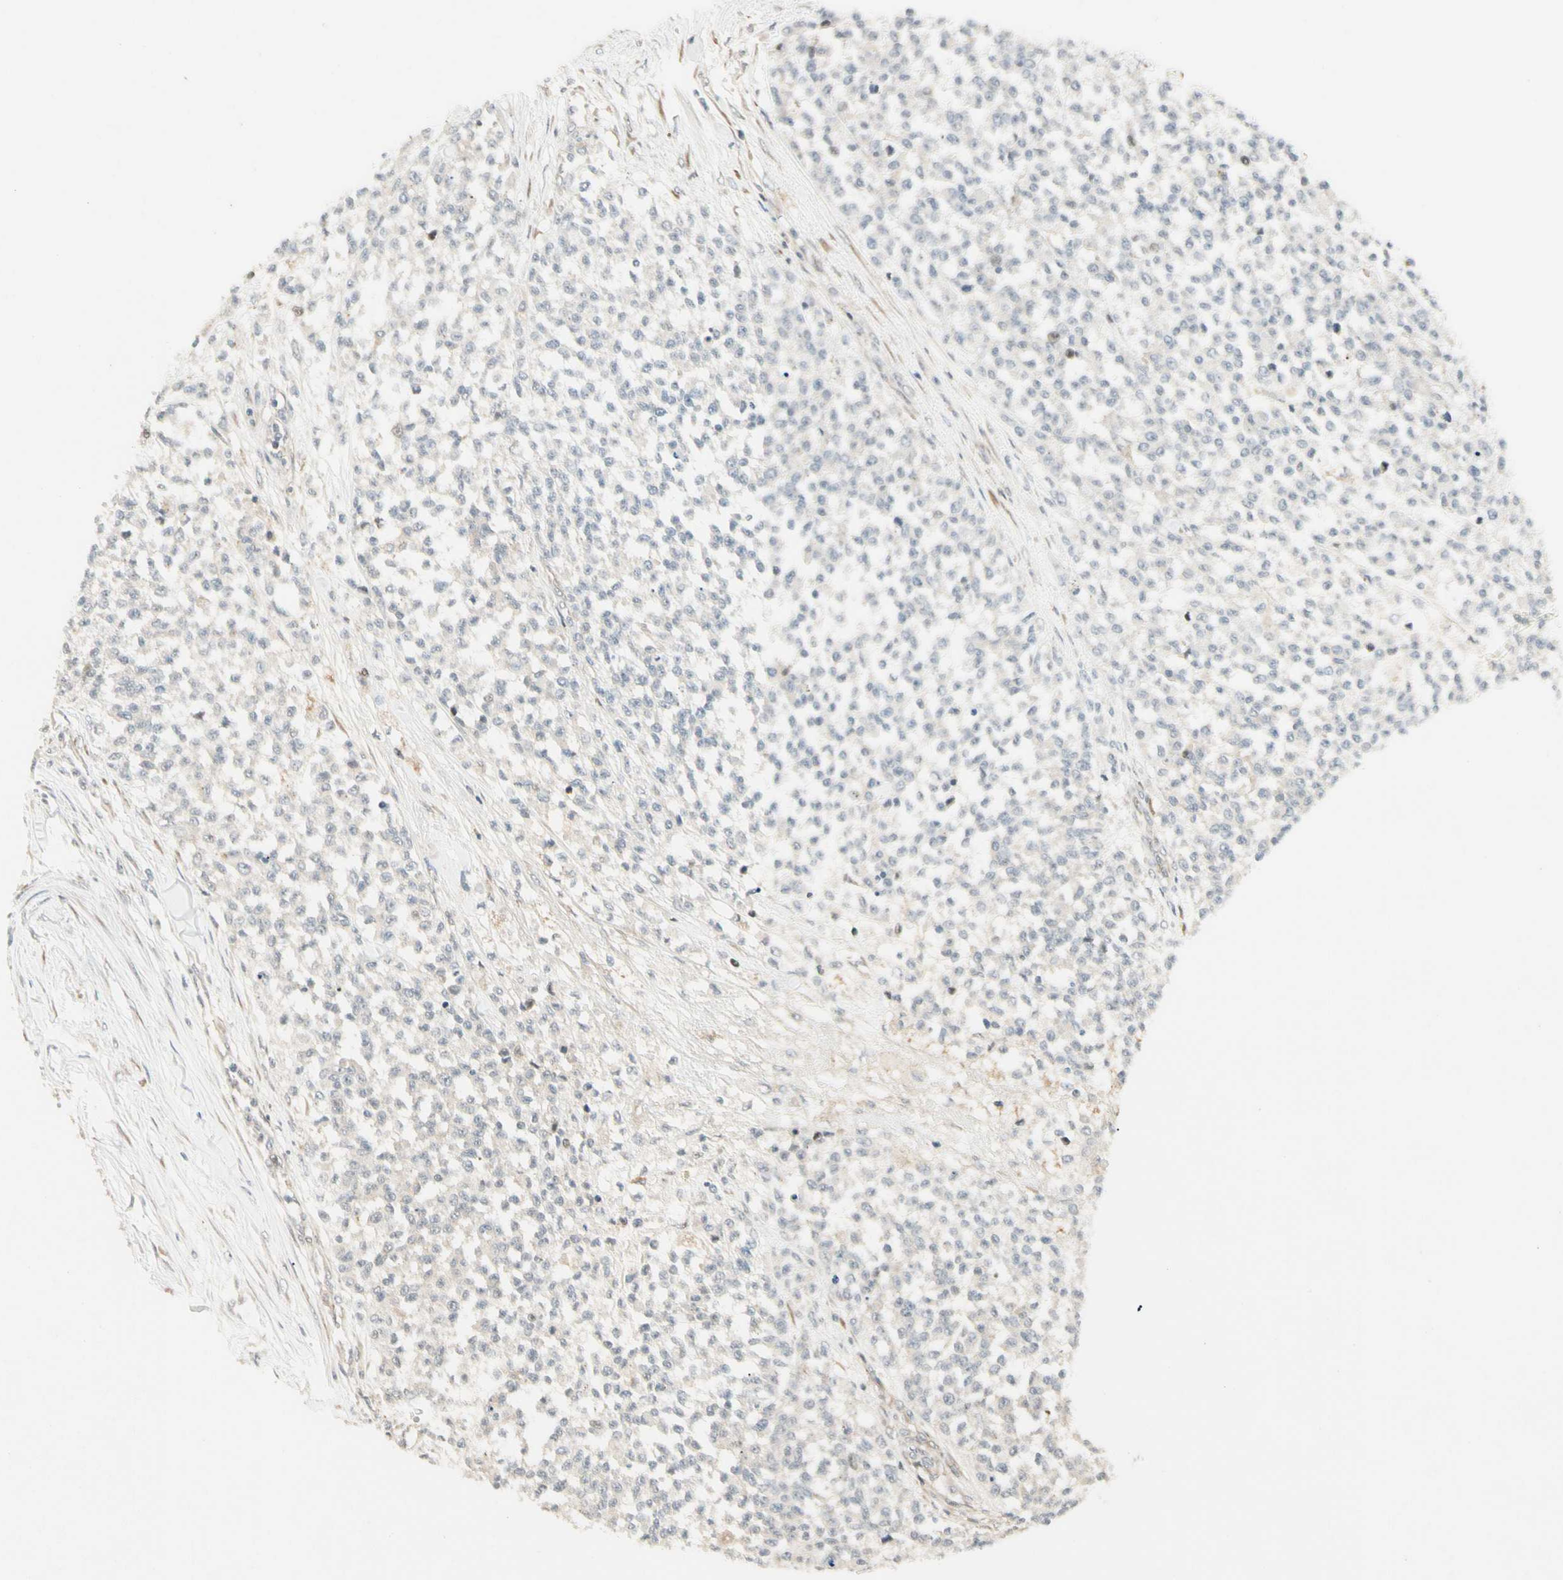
{"staining": {"intensity": "negative", "quantity": "none", "location": "none"}, "tissue": "testis cancer", "cell_type": "Tumor cells", "image_type": "cancer", "snomed": [{"axis": "morphology", "description": "Seminoma, NOS"}, {"axis": "topography", "description": "Testis"}], "caption": "This micrograph is of seminoma (testis) stained with immunohistochemistry (IHC) to label a protein in brown with the nuclei are counter-stained blue. There is no staining in tumor cells. (DAB immunohistochemistry, high magnification).", "gene": "FNDC3B", "patient": {"sex": "male", "age": 59}}